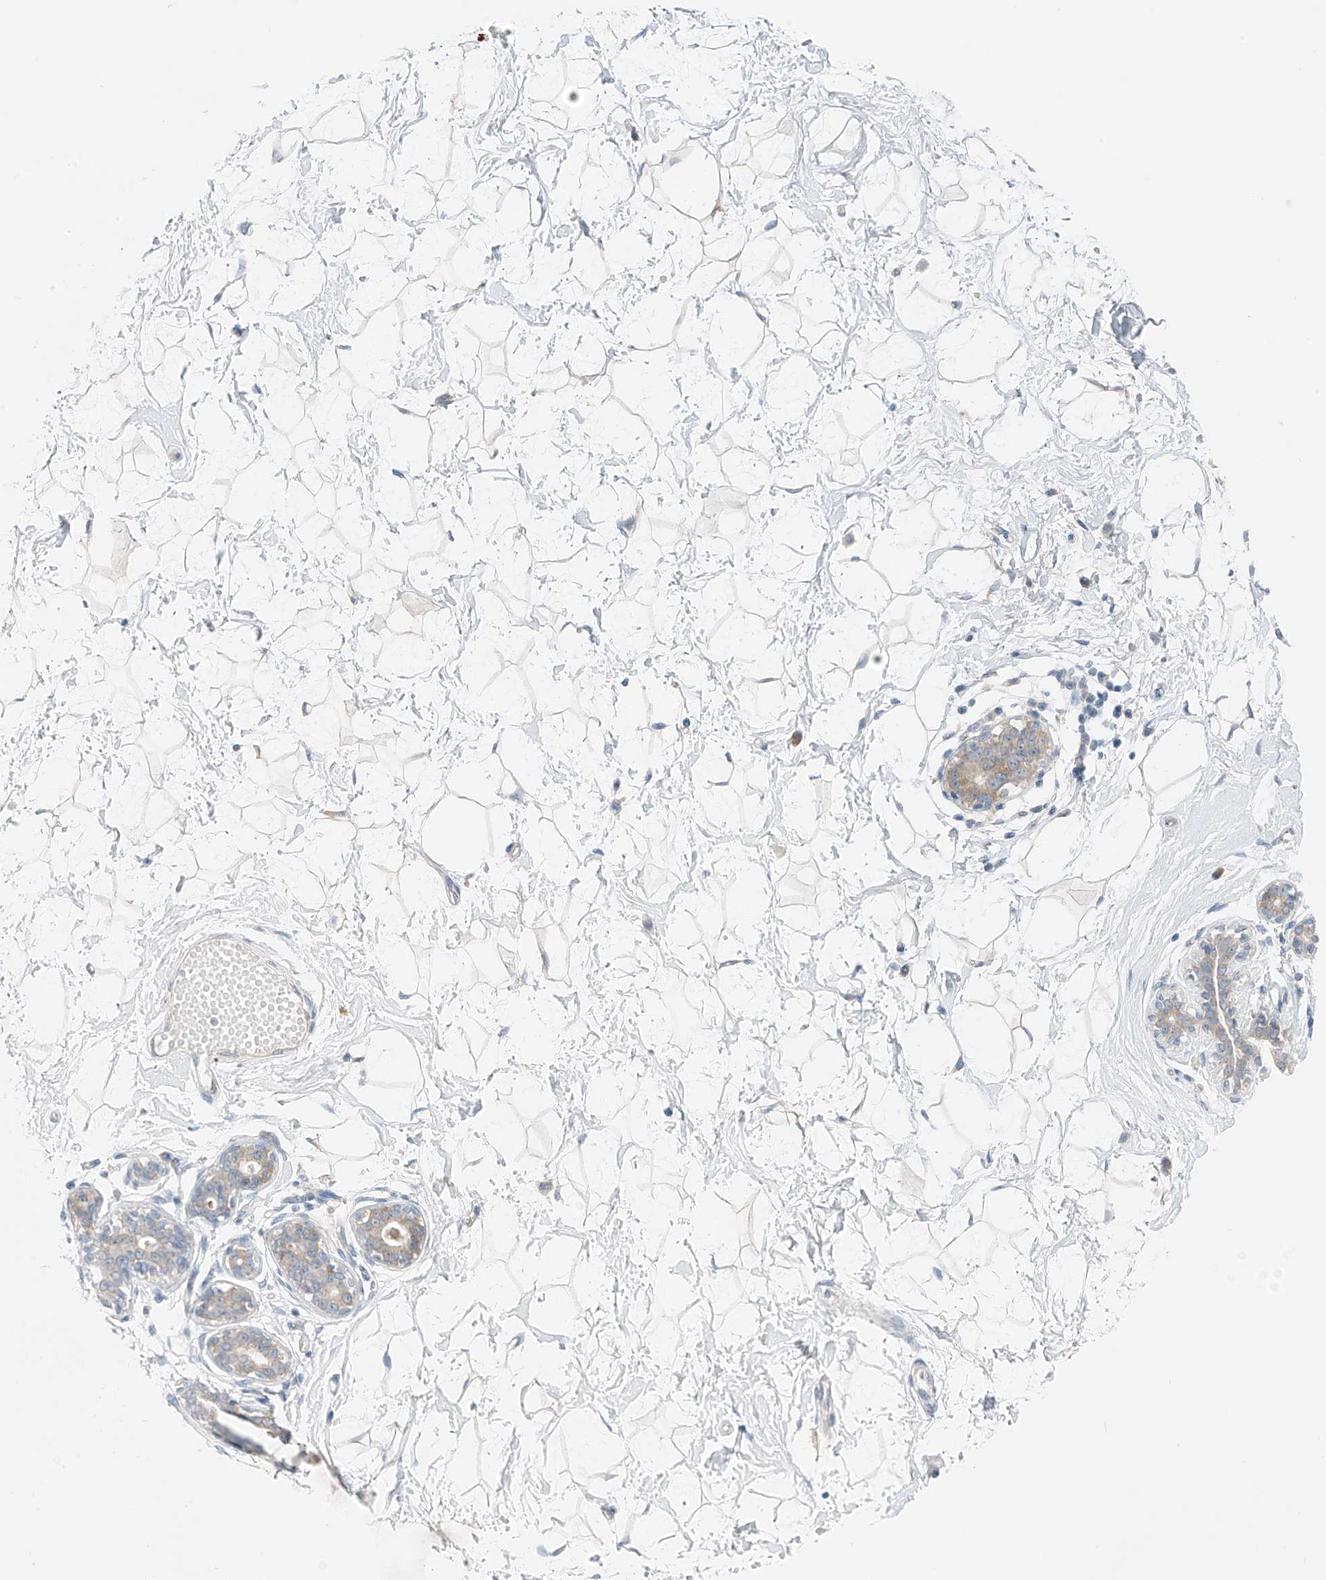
{"staining": {"intensity": "negative", "quantity": "none", "location": "none"}, "tissue": "breast", "cell_type": "Adipocytes", "image_type": "normal", "snomed": [{"axis": "morphology", "description": "Normal tissue, NOS"}, {"axis": "morphology", "description": "Adenoma, NOS"}, {"axis": "topography", "description": "Breast"}], "caption": "Breast stained for a protein using immunohistochemistry (IHC) displays no expression adipocytes.", "gene": "NALCN", "patient": {"sex": "female", "age": 23}}